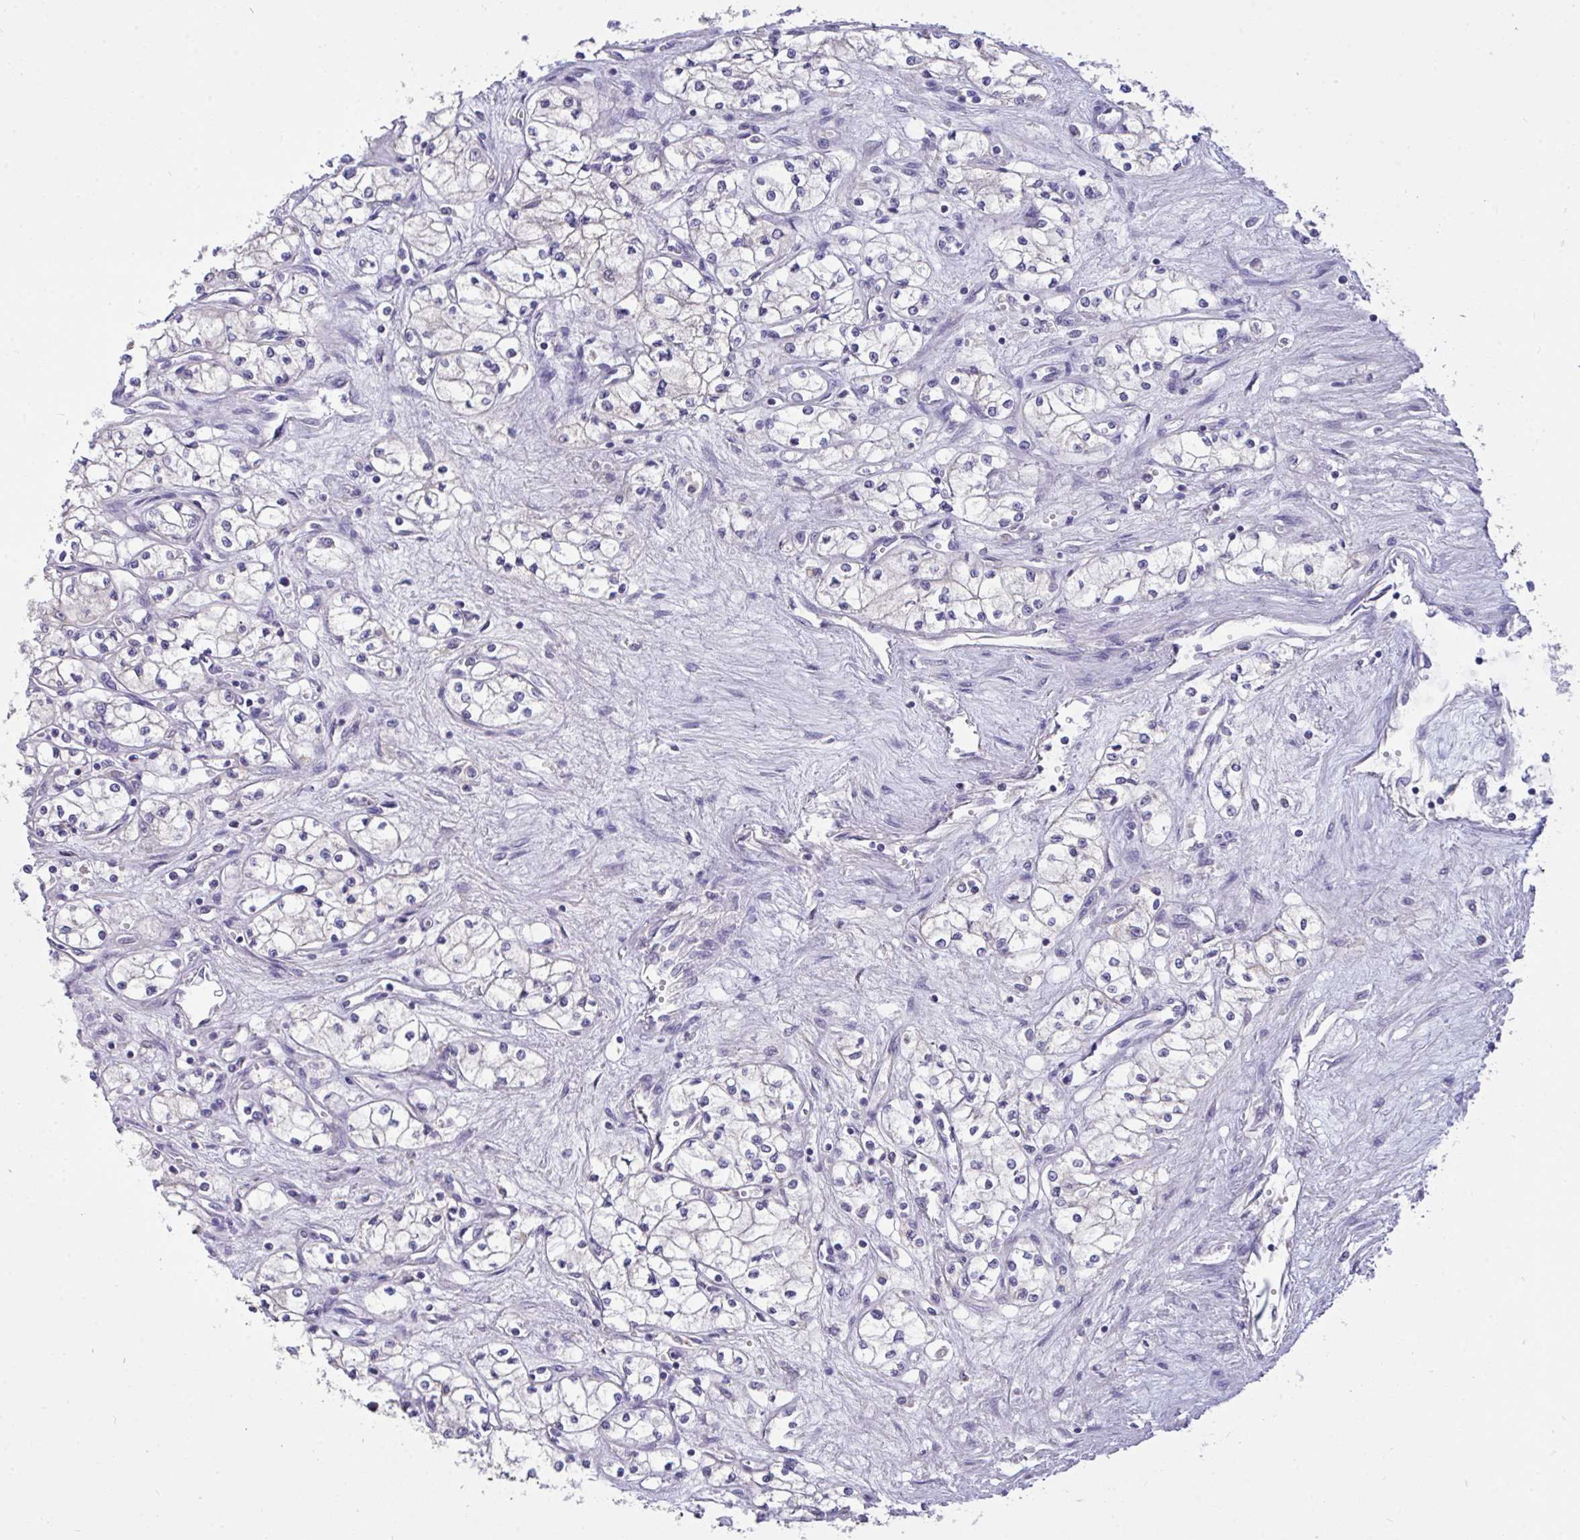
{"staining": {"intensity": "negative", "quantity": "none", "location": "none"}, "tissue": "renal cancer", "cell_type": "Tumor cells", "image_type": "cancer", "snomed": [{"axis": "morphology", "description": "Normal tissue, NOS"}, {"axis": "morphology", "description": "Adenocarcinoma, NOS"}, {"axis": "topography", "description": "Kidney"}], "caption": "Protein analysis of renal cancer (adenocarcinoma) shows no significant positivity in tumor cells. (DAB (3,3'-diaminobenzidine) immunohistochemistry (IHC) with hematoxylin counter stain).", "gene": "C19orf54", "patient": {"sex": "male", "age": 59}}